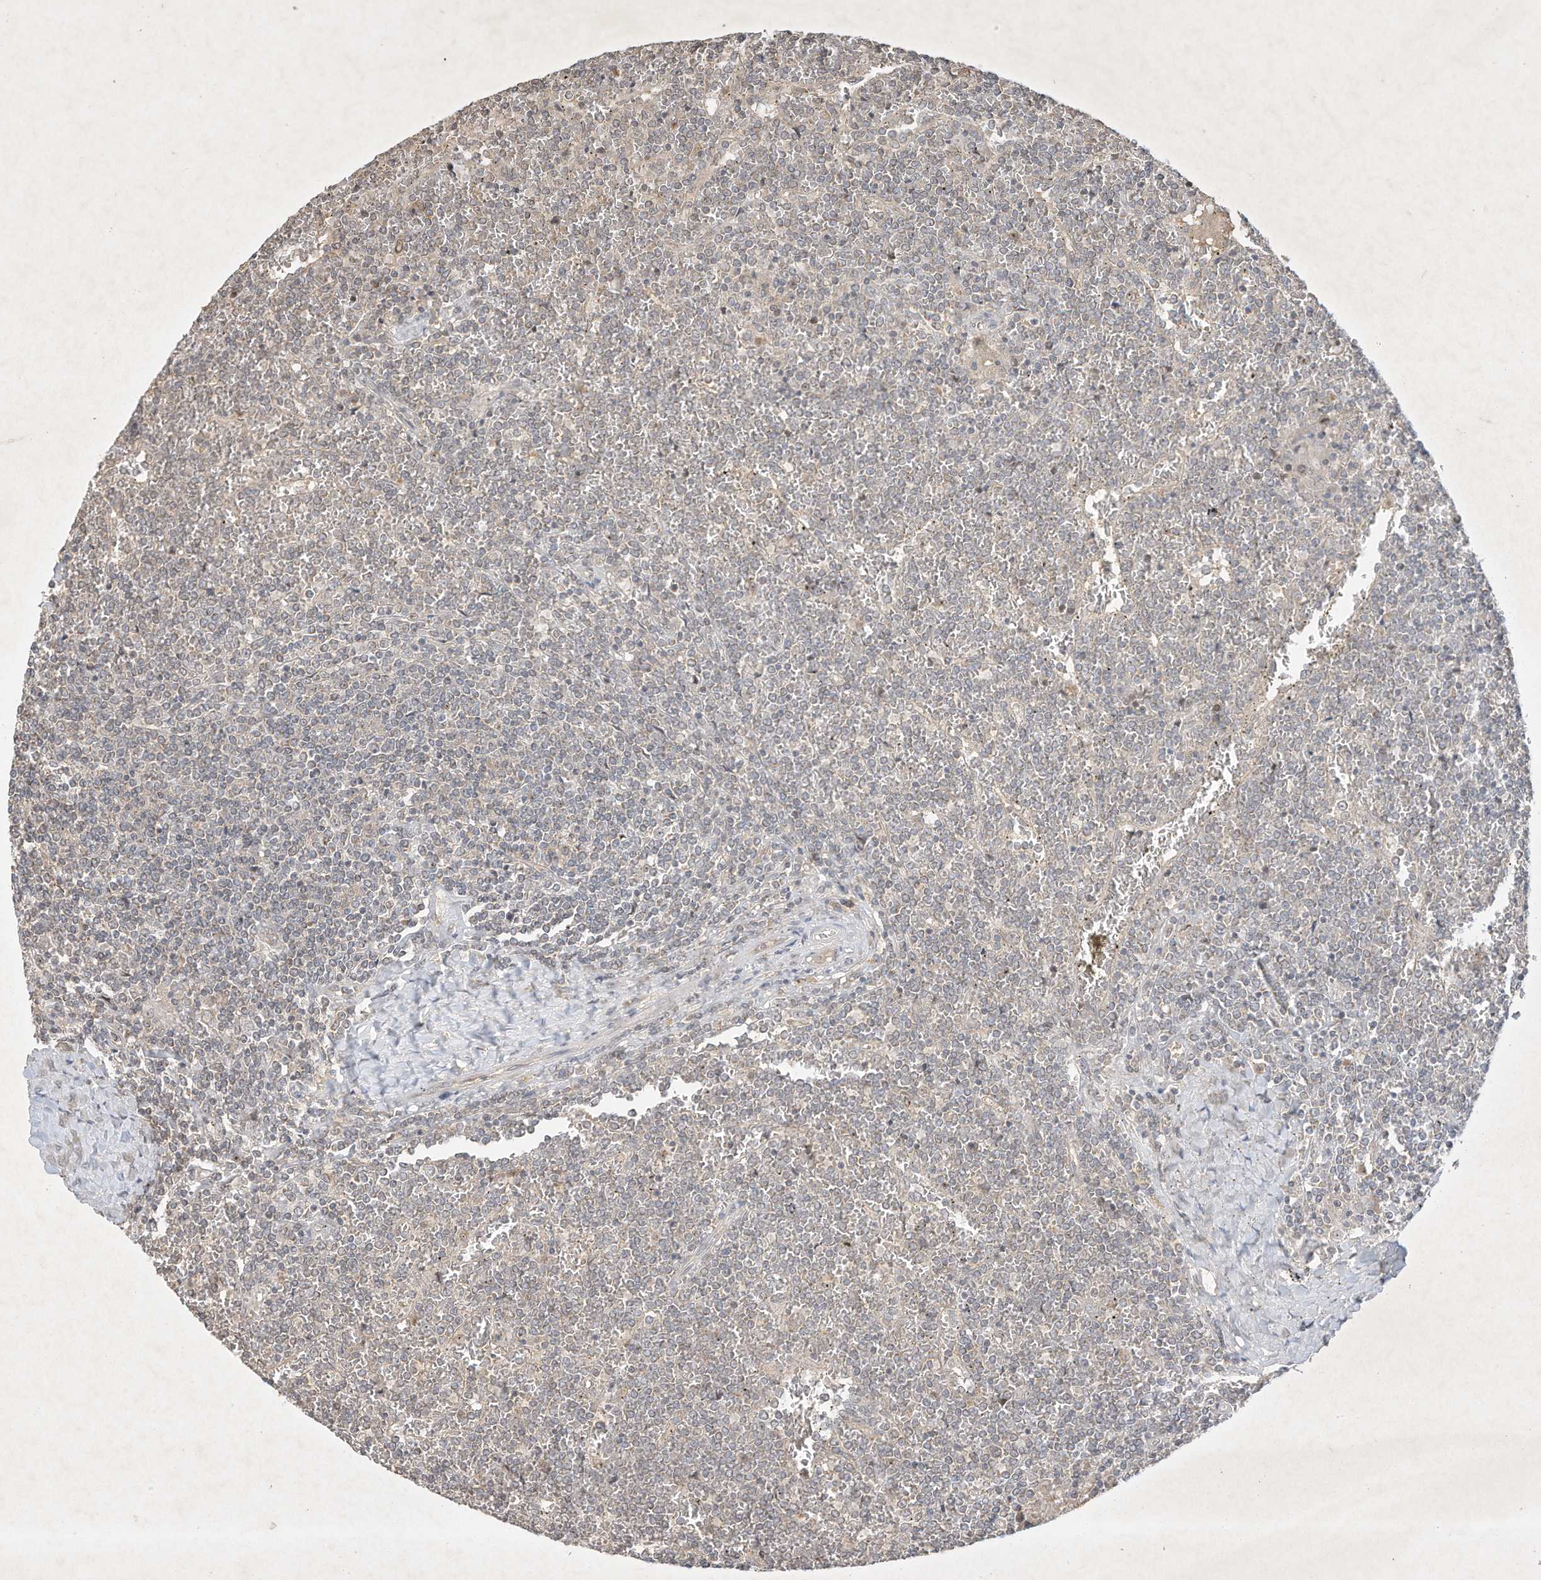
{"staining": {"intensity": "negative", "quantity": "none", "location": "none"}, "tissue": "lymphoma", "cell_type": "Tumor cells", "image_type": "cancer", "snomed": [{"axis": "morphology", "description": "Malignant lymphoma, non-Hodgkin's type, Low grade"}, {"axis": "topography", "description": "Spleen"}], "caption": "Immunohistochemistry (IHC) of human lymphoma displays no positivity in tumor cells.", "gene": "BTRC", "patient": {"sex": "female", "age": 19}}